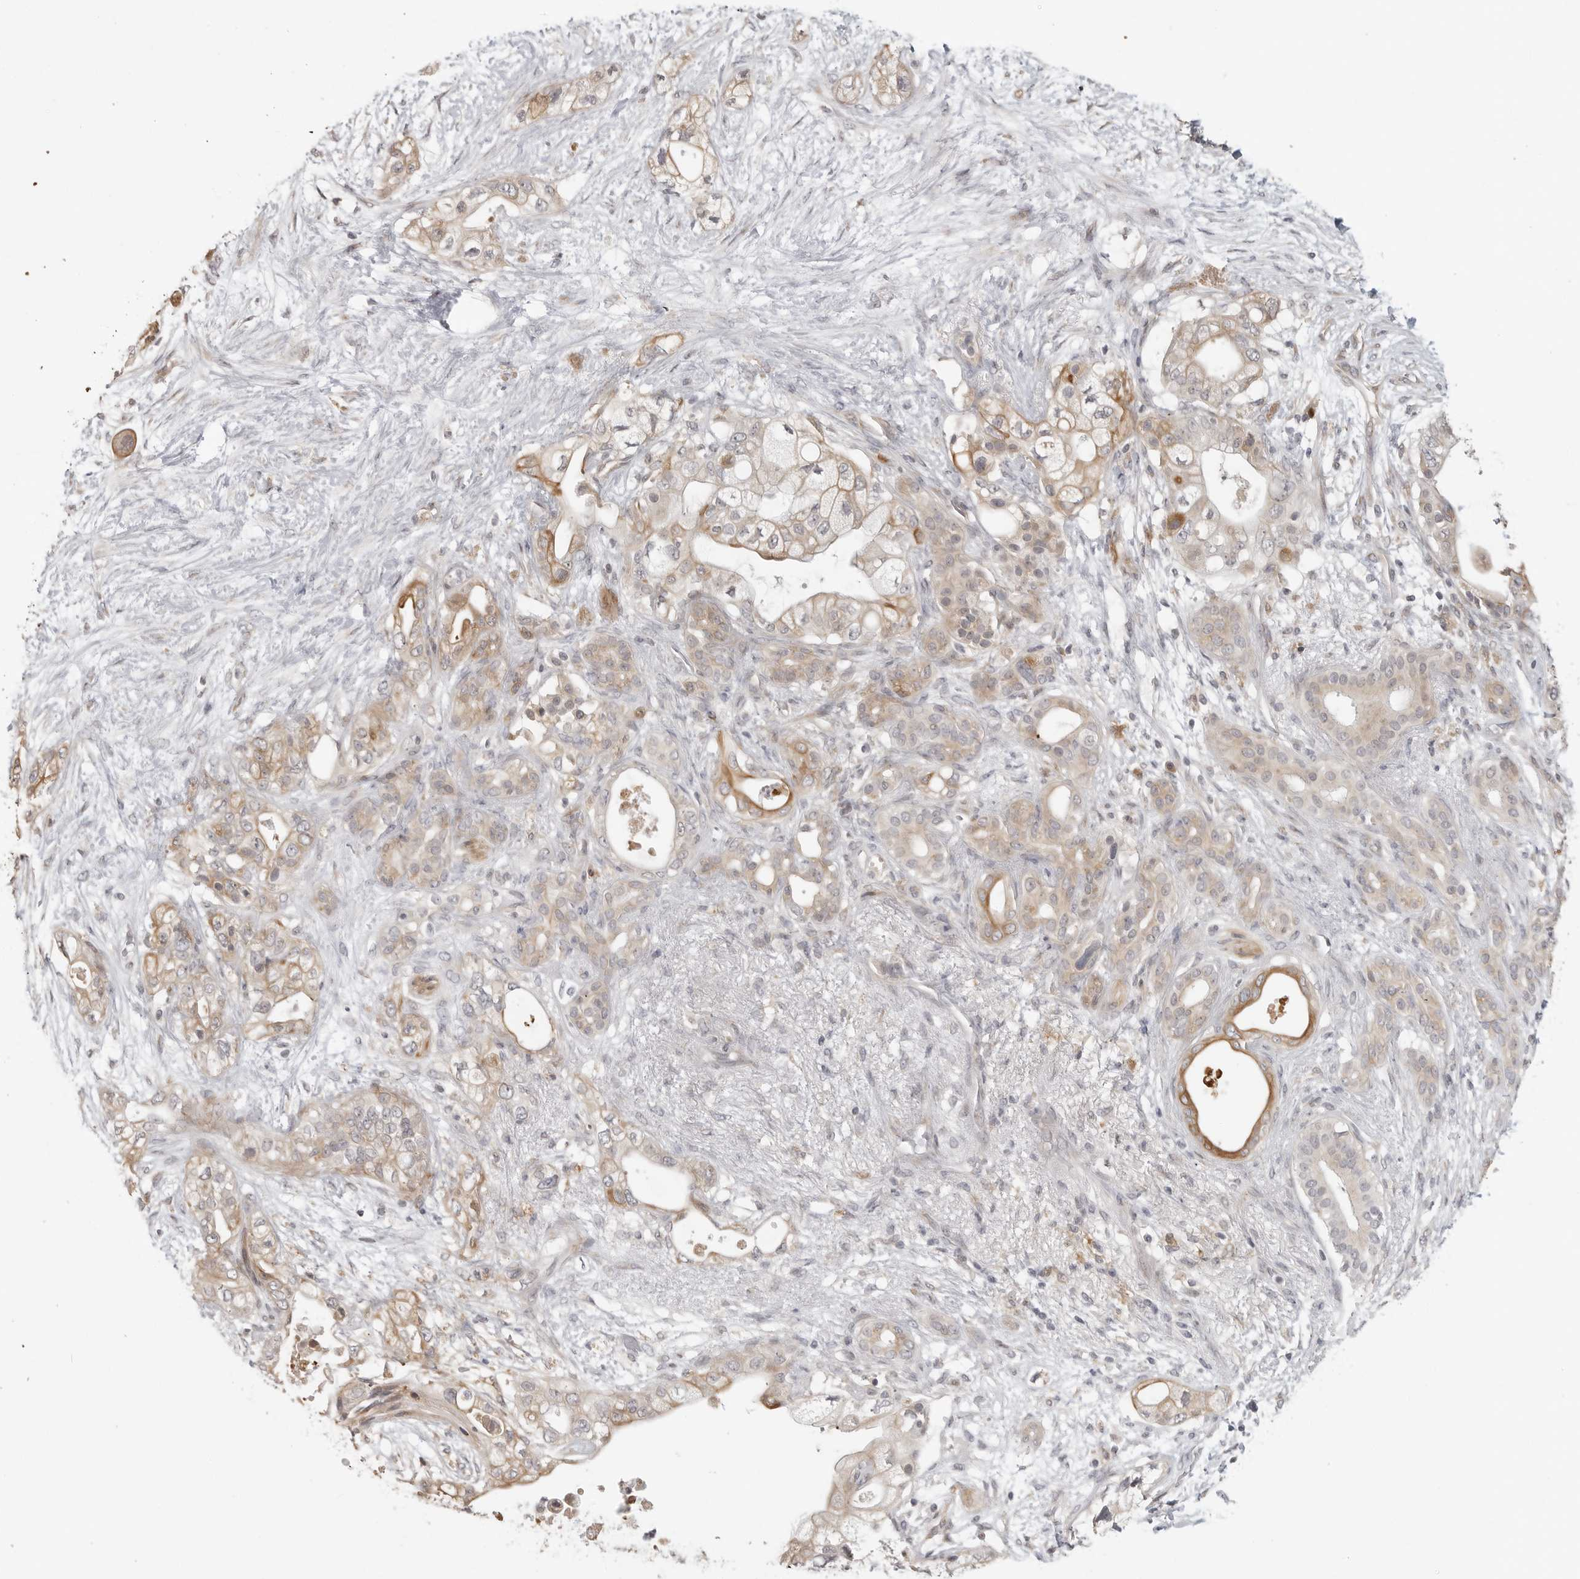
{"staining": {"intensity": "weak", "quantity": ">75%", "location": "cytoplasmic/membranous"}, "tissue": "pancreatic cancer", "cell_type": "Tumor cells", "image_type": "cancer", "snomed": [{"axis": "morphology", "description": "Adenocarcinoma, NOS"}, {"axis": "topography", "description": "Pancreas"}], "caption": "Weak cytoplasmic/membranous positivity for a protein is appreciated in approximately >75% of tumor cells of pancreatic cancer (adenocarcinoma) using immunohistochemistry.", "gene": "IDO1", "patient": {"sex": "male", "age": 53}}